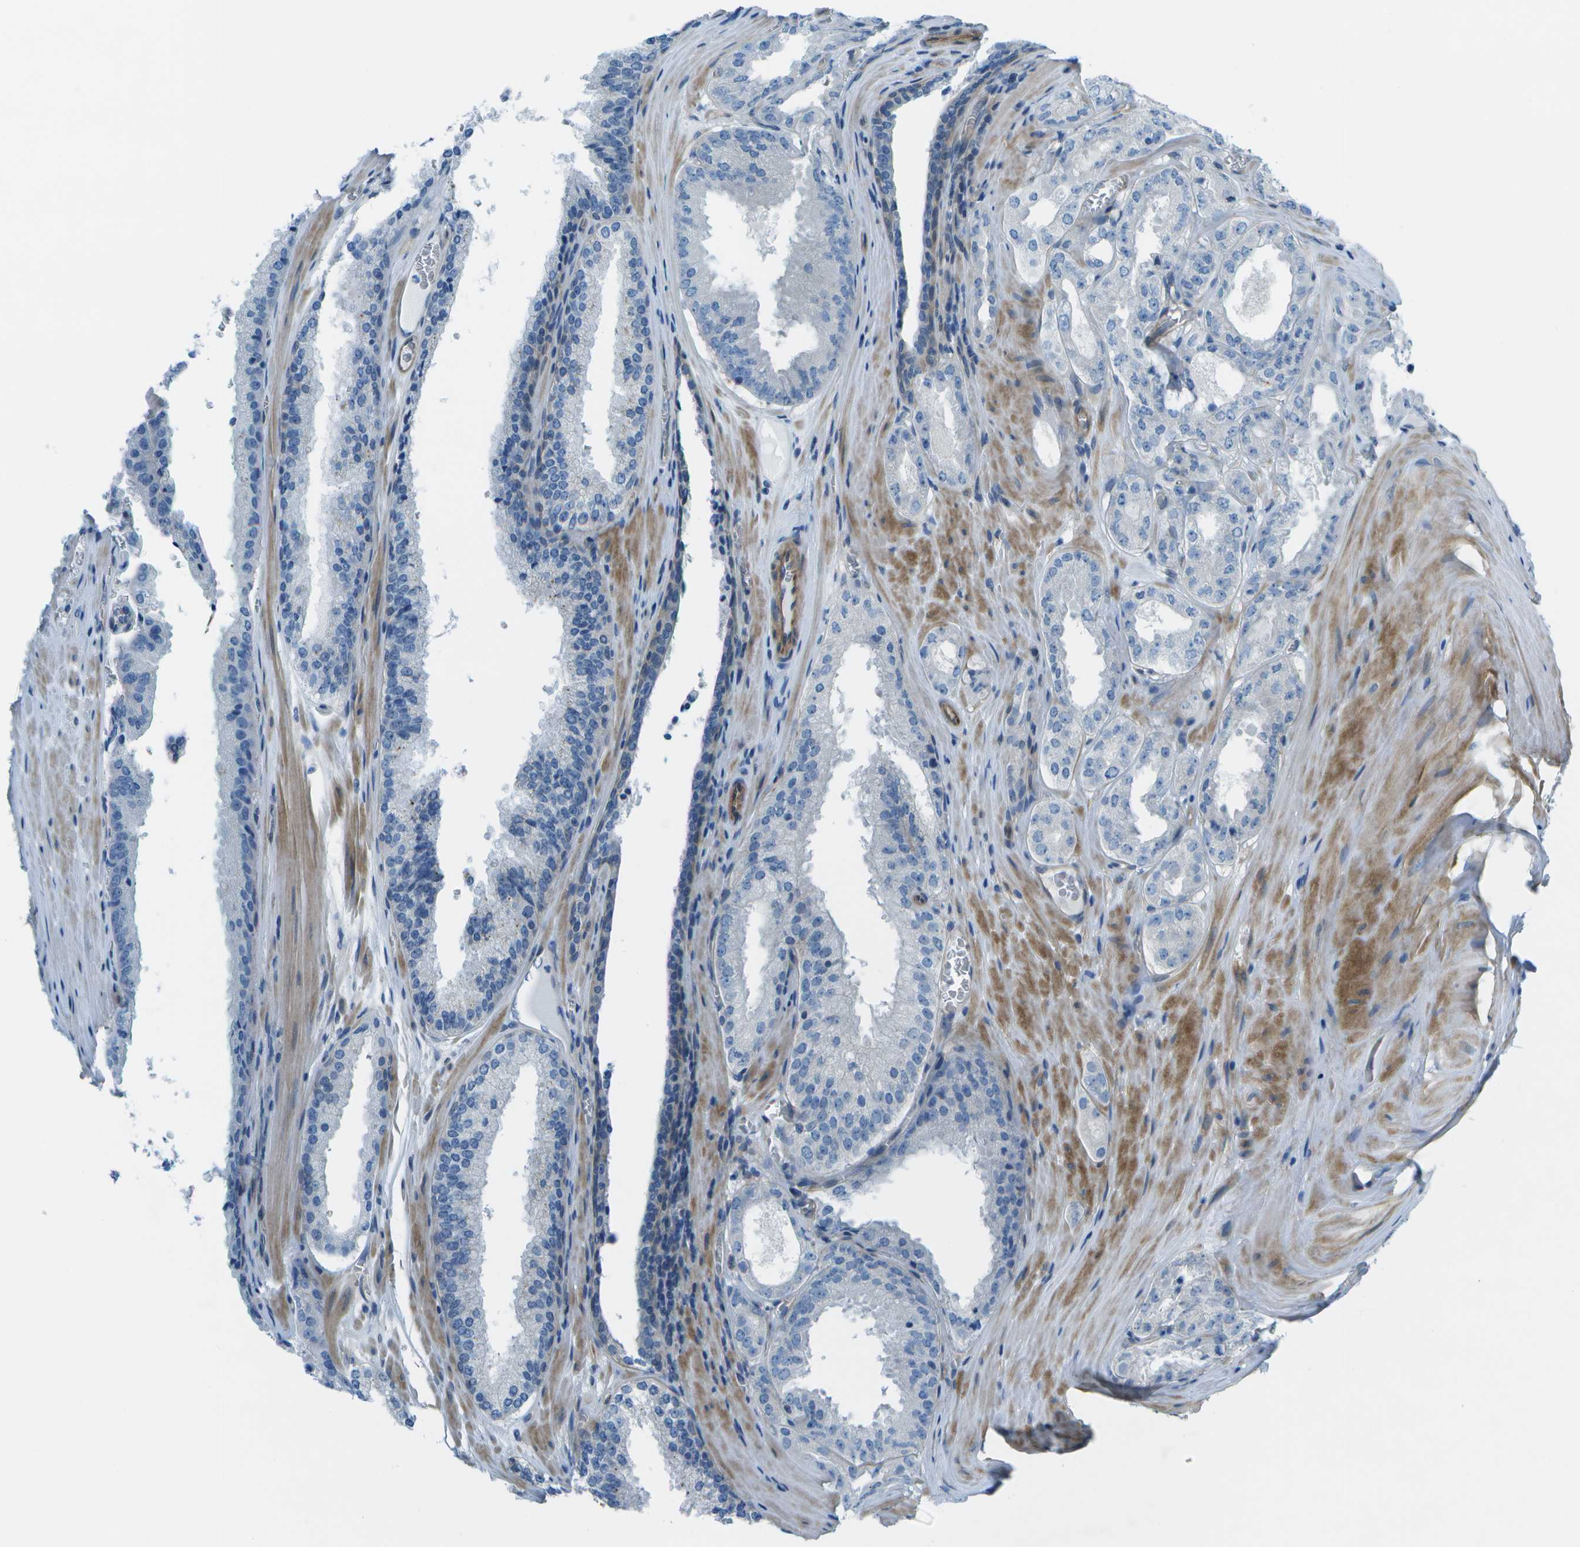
{"staining": {"intensity": "negative", "quantity": "none", "location": "none"}, "tissue": "prostate cancer", "cell_type": "Tumor cells", "image_type": "cancer", "snomed": [{"axis": "morphology", "description": "Adenocarcinoma, High grade"}, {"axis": "topography", "description": "Prostate"}], "caption": "Tumor cells show no significant positivity in prostate cancer (high-grade adenocarcinoma). The staining is performed using DAB (3,3'-diaminobenzidine) brown chromogen with nuclei counter-stained in using hematoxylin.", "gene": "SORBS3", "patient": {"sex": "male", "age": 65}}